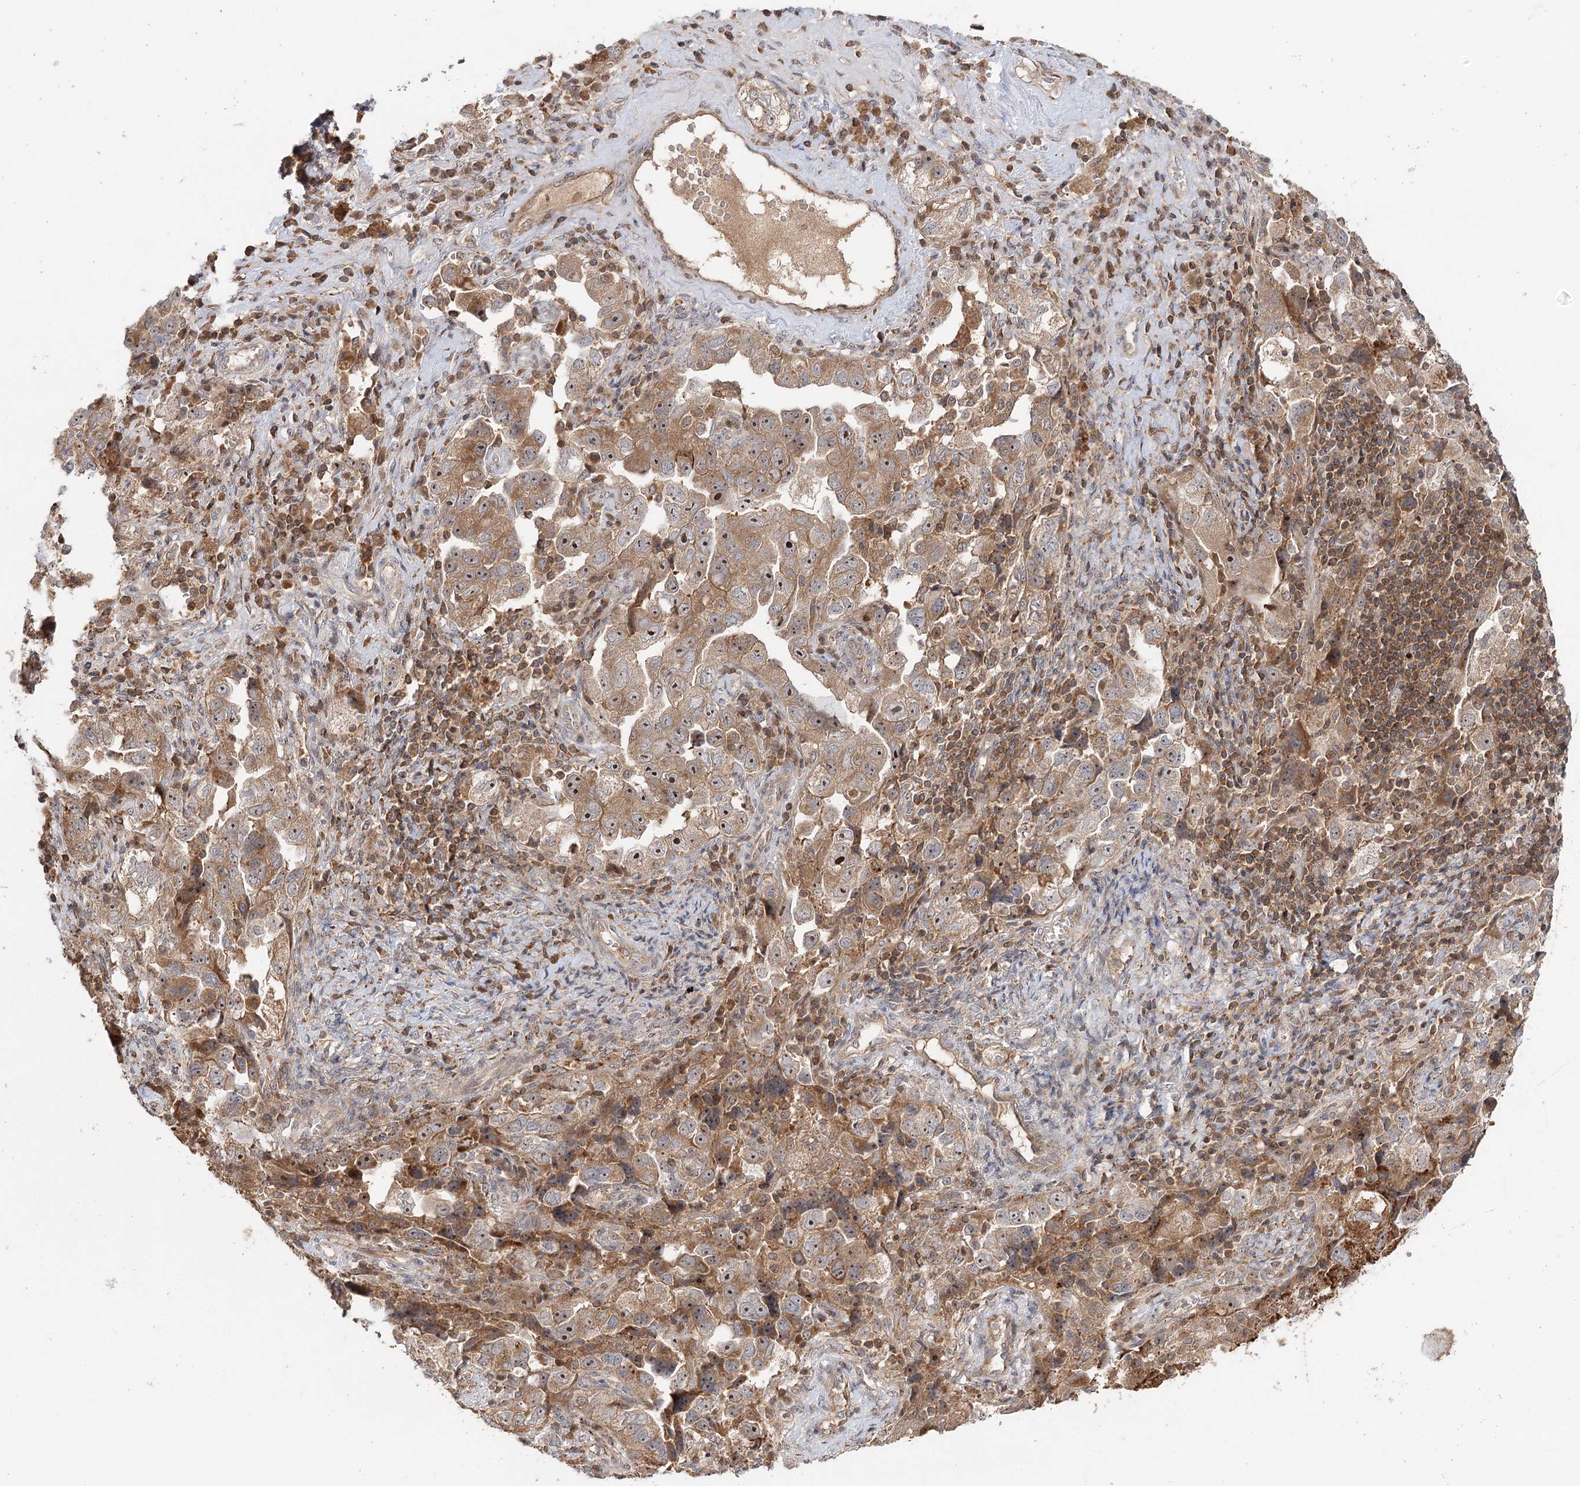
{"staining": {"intensity": "moderate", "quantity": ">75%", "location": "cytoplasmic/membranous,nuclear"}, "tissue": "ovarian cancer", "cell_type": "Tumor cells", "image_type": "cancer", "snomed": [{"axis": "morphology", "description": "Carcinoma, NOS"}, {"axis": "morphology", "description": "Cystadenocarcinoma, serous, NOS"}, {"axis": "topography", "description": "Ovary"}], "caption": "Protein positivity by IHC shows moderate cytoplasmic/membranous and nuclear expression in about >75% of tumor cells in ovarian cancer (carcinoma).", "gene": "RAPGEF6", "patient": {"sex": "female", "age": 69}}